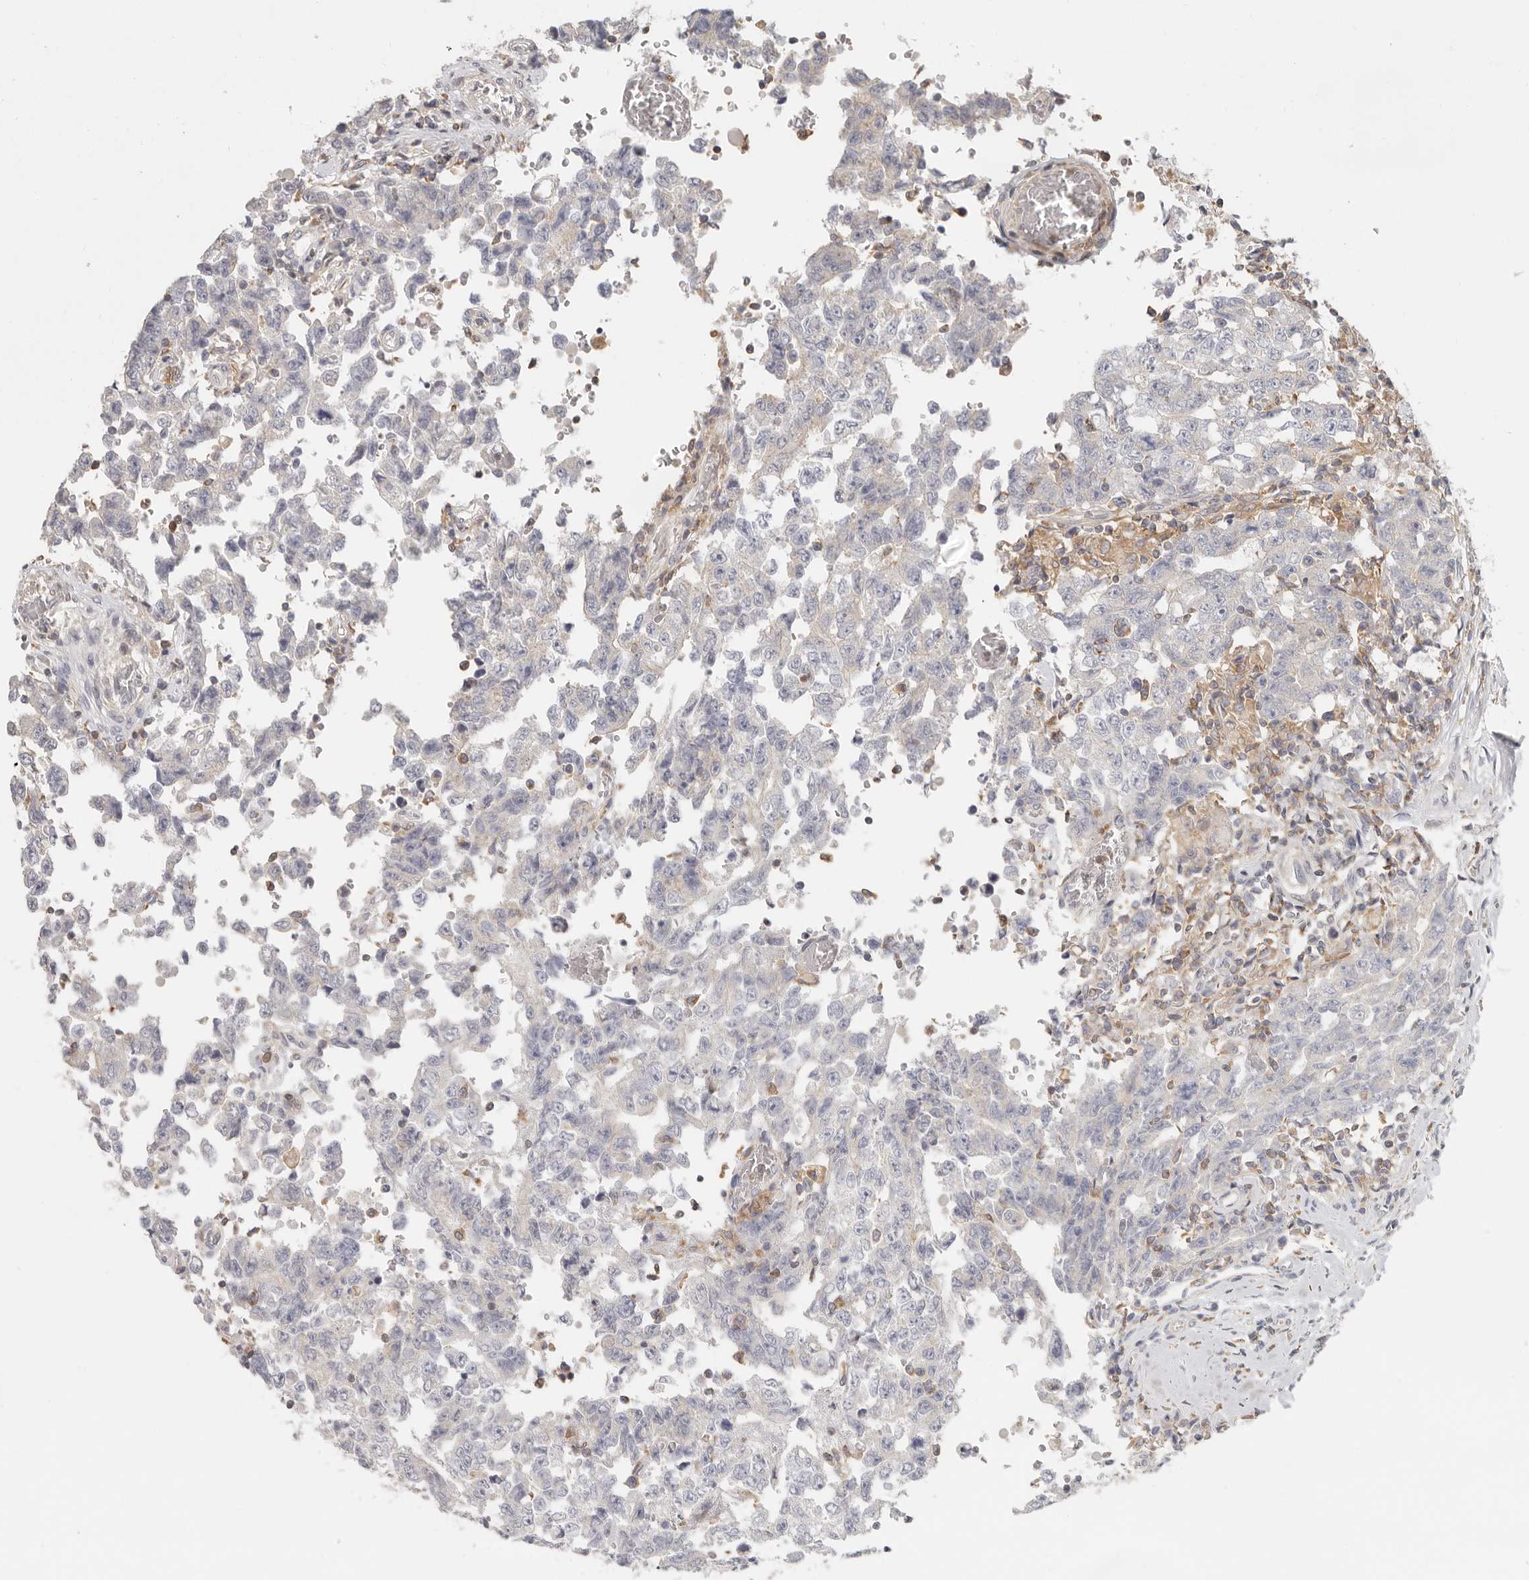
{"staining": {"intensity": "negative", "quantity": "none", "location": "none"}, "tissue": "testis cancer", "cell_type": "Tumor cells", "image_type": "cancer", "snomed": [{"axis": "morphology", "description": "Carcinoma, Embryonal, NOS"}, {"axis": "topography", "description": "Testis"}], "caption": "Immunohistochemistry micrograph of testis embryonal carcinoma stained for a protein (brown), which reveals no positivity in tumor cells.", "gene": "ANXA9", "patient": {"sex": "male", "age": 26}}